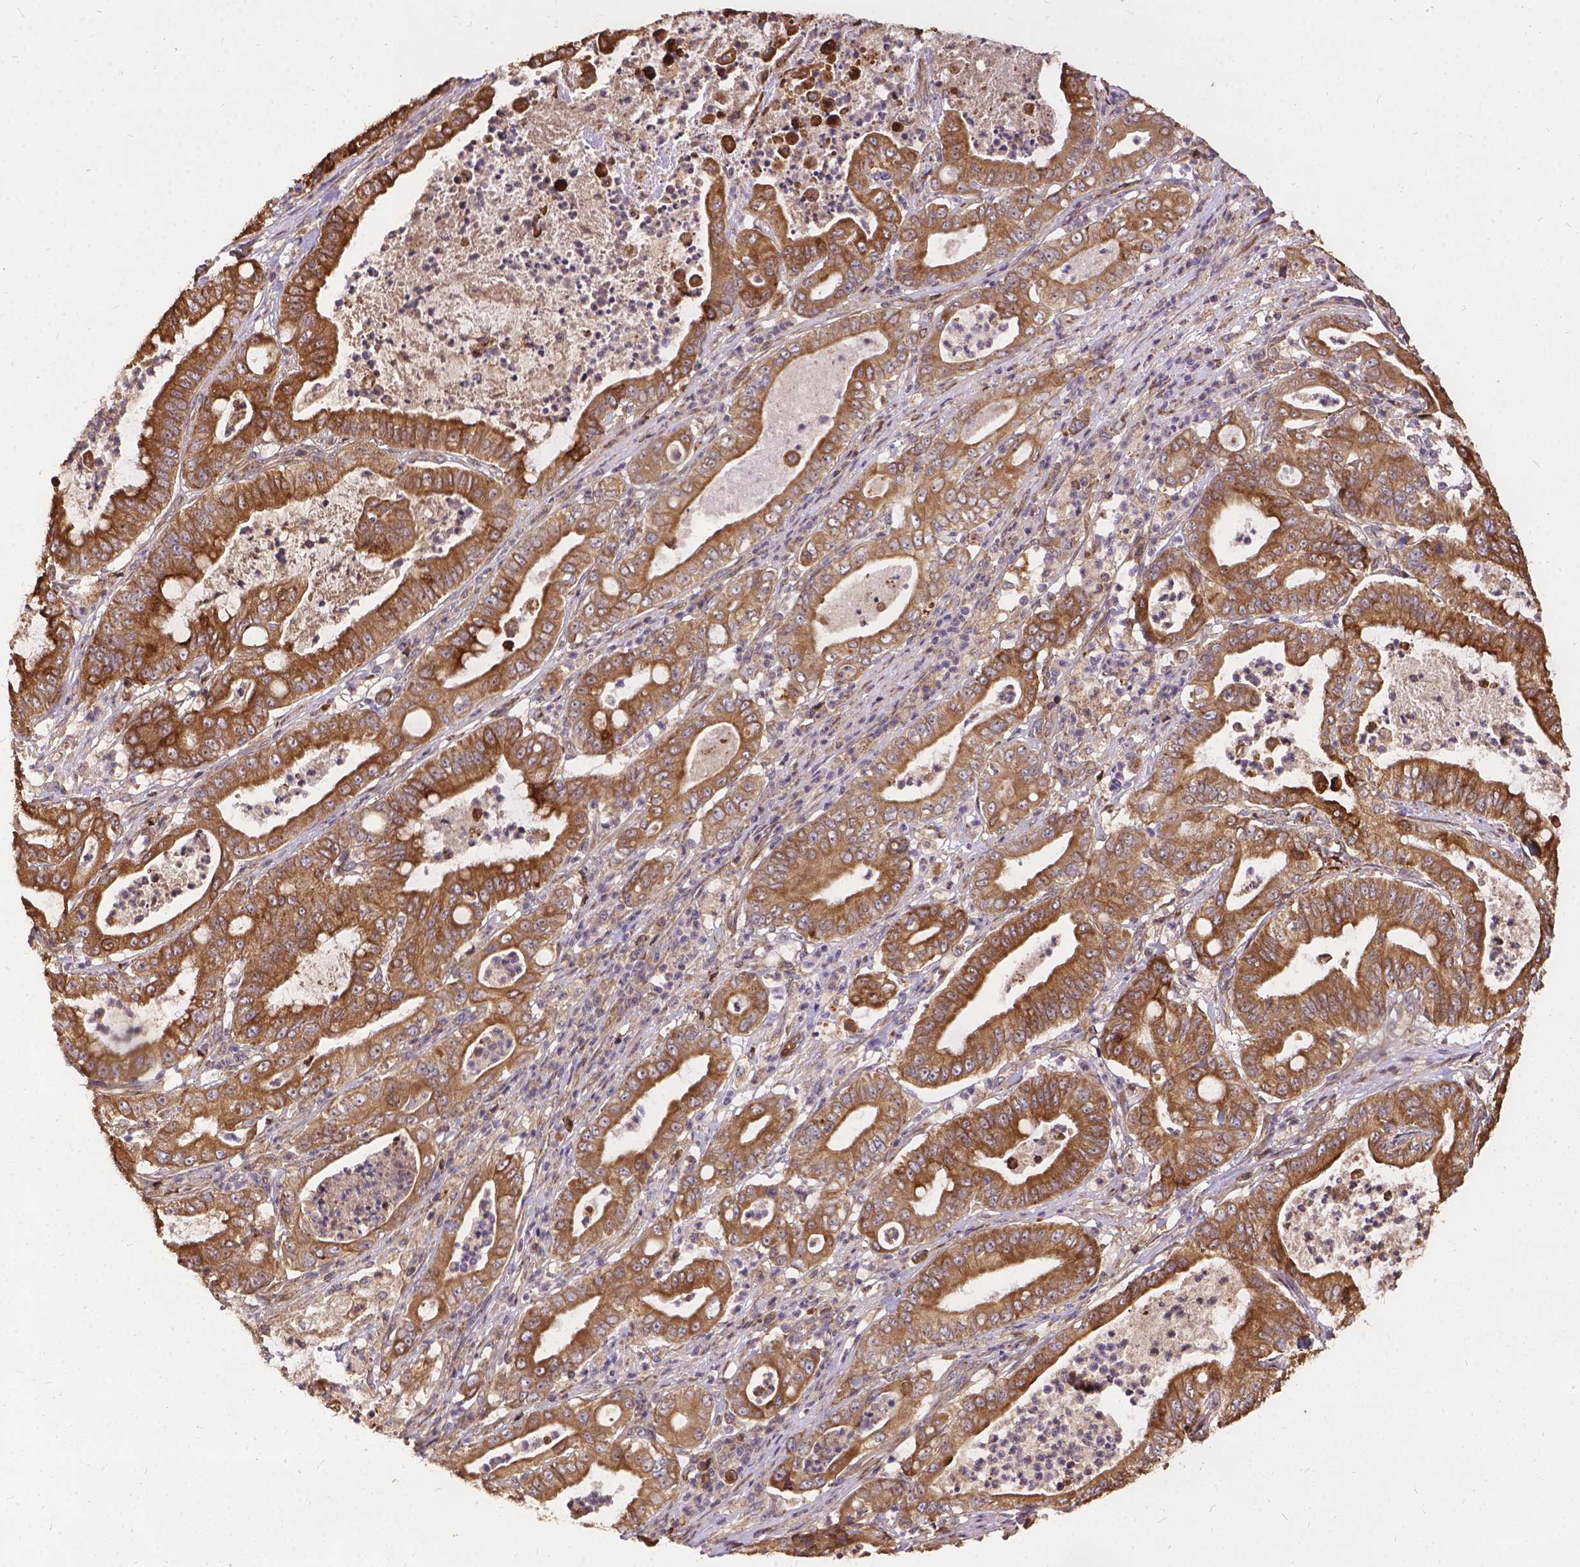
{"staining": {"intensity": "moderate", "quantity": ">75%", "location": "cytoplasmic/membranous"}, "tissue": "pancreatic cancer", "cell_type": "Tumor cells", "image_type": "cancer", "snomed": [{"axis": "morphology", "description": "Adenocarcinoma, NOS"}, {"axis": "topography", "description": "Pancreas"}], "caption": "This histopathology image reveals pancreatic adenocarcinoma stained with immunohistochemistry (IHC) to label a protein in brown. The cytoplasmic/membranous of tumor cells show moderate positivity for the protein. Nuclei are counter-stained blue.", "gene": "DENND6A", "patient": {"sex": "male", "age": 71}}